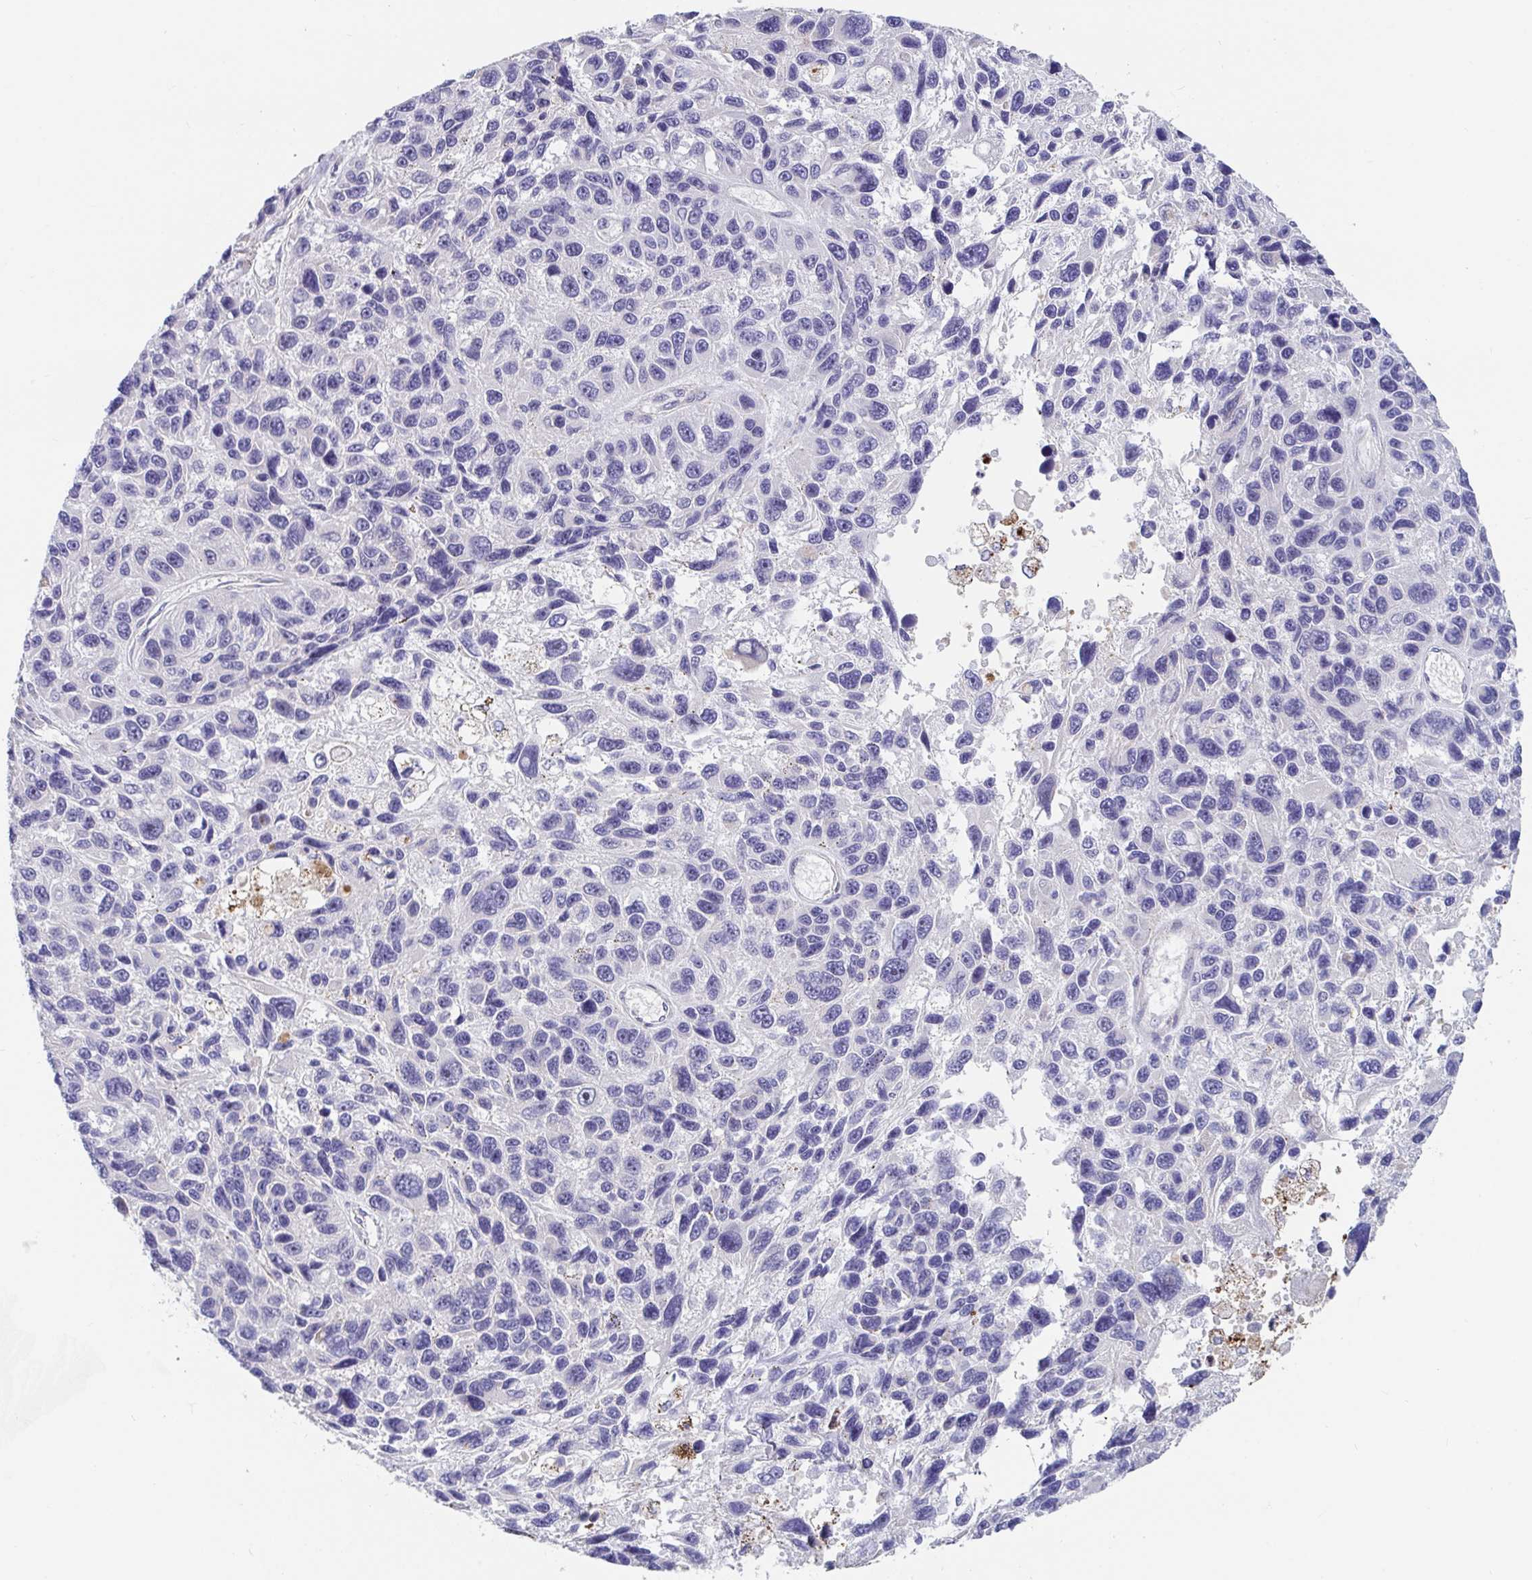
{"staining": {"intensity": "negative", "quantity": "none", "location": "none"}, "tissue": "melanoma", "cell_type": "Tumor cells", "image_type": "cancer", "snomed": [{"axis": "morphology", "description": "Malignant melanoma, NOS"}, {"axis": "topography", "description": "Skin"}], "caption": "Immunohistochemical staining of human malignant melanoma demonstrates no significant expression in tumor cells. (Brightfield microscopy of DAB immunohistochemistry at high magnification).", "gene": "FAM156B", "patient": {"sex": "male", "age": 53}}